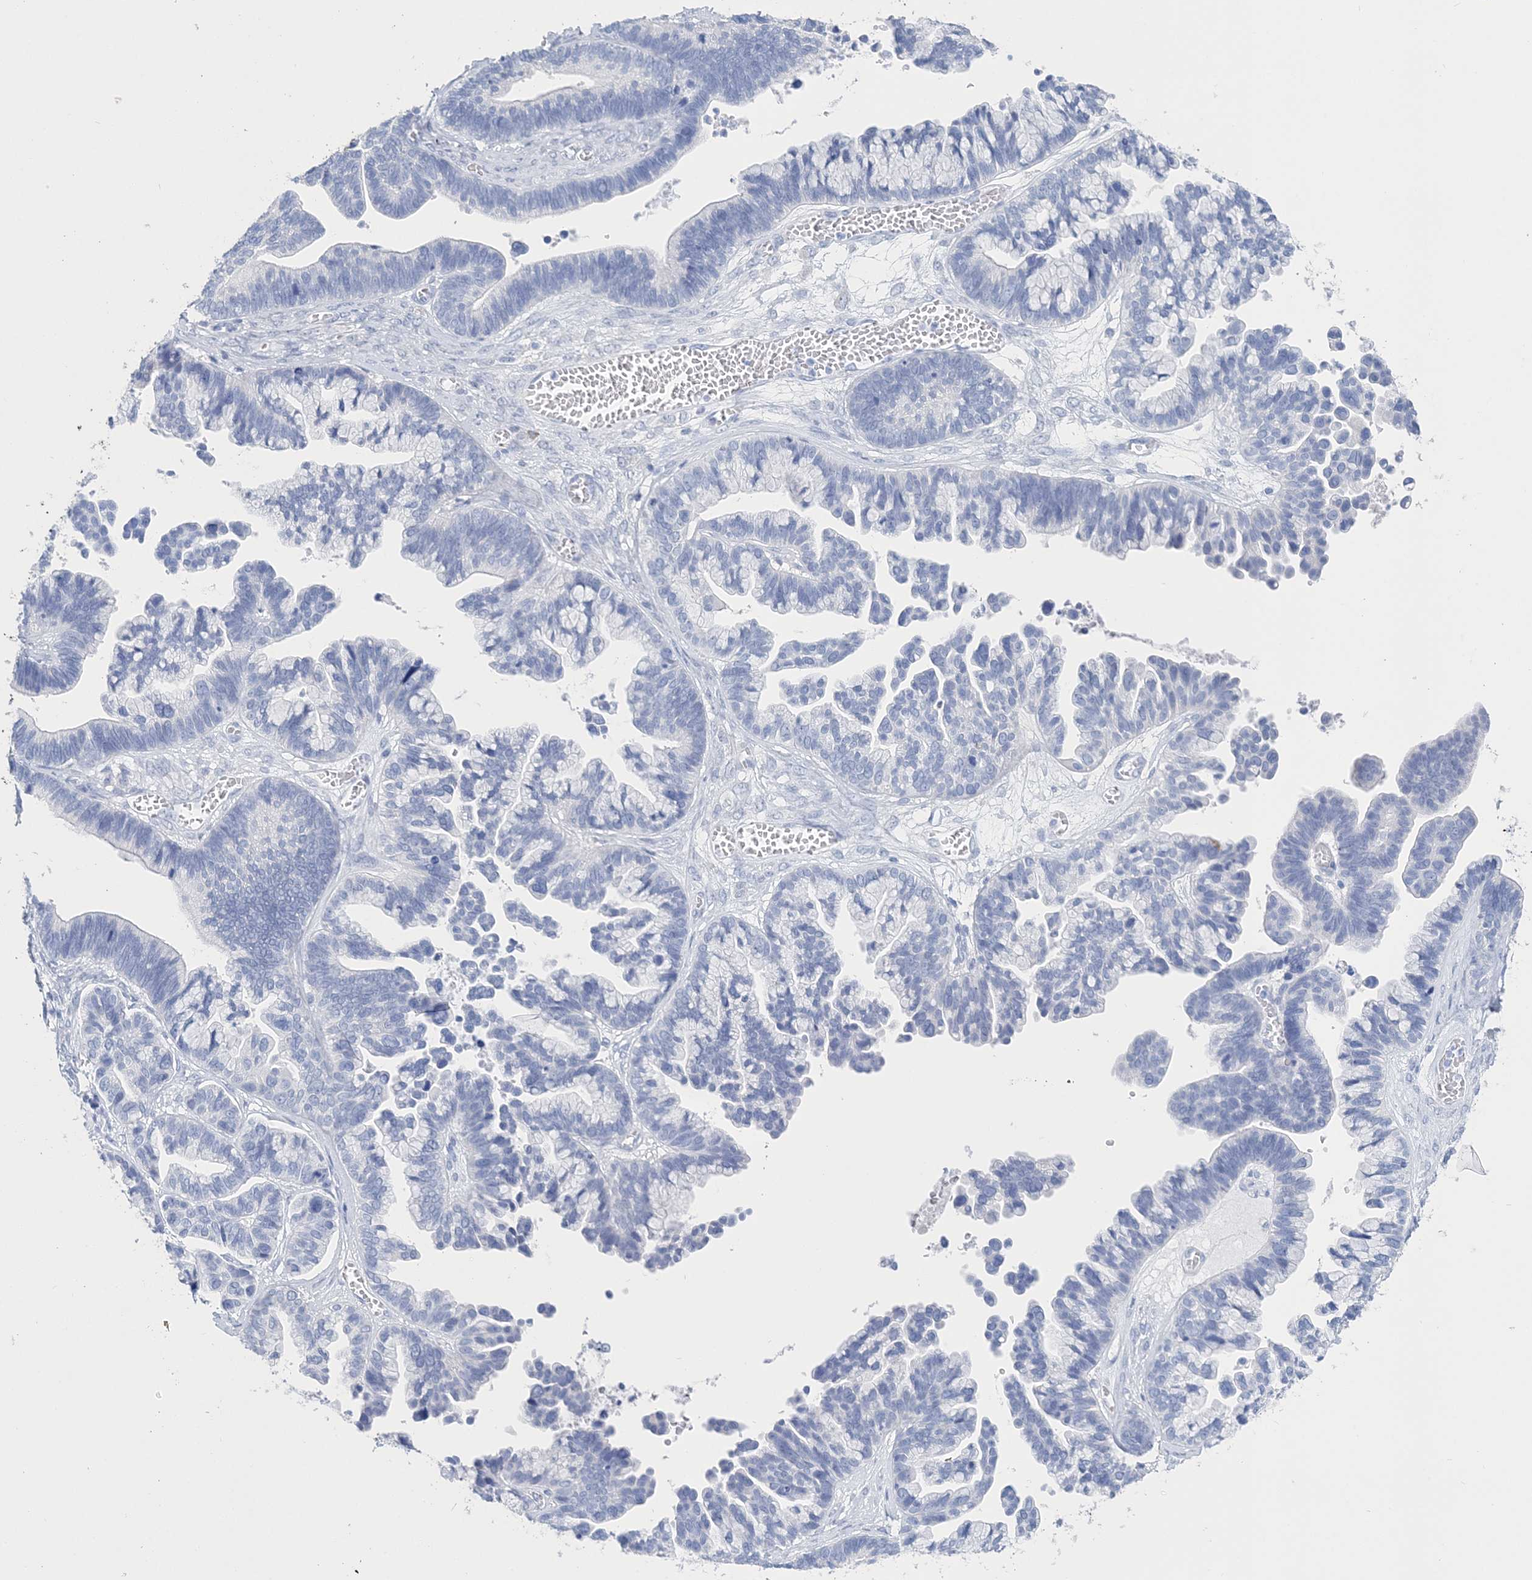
{"staining": {"intensity": "negative", "quantity": "none", "location": "none"}, "tissue": "ovarian cancer", "cell_type": "Tumor cells", "image_type": "cancer", "snomed": [{"axis": "morphology", "description": "Cystadenocarcinoma, serous, NOS"}, {"axis": "topography", "description": "Ovary"}], "caption": "Protein analysis of ovarian serous cystadenocarcinoma demonstrates no significant staining in tumor cells.", "gene": "TSPYL6", "patient": {"sex": "female", "age": 56}}